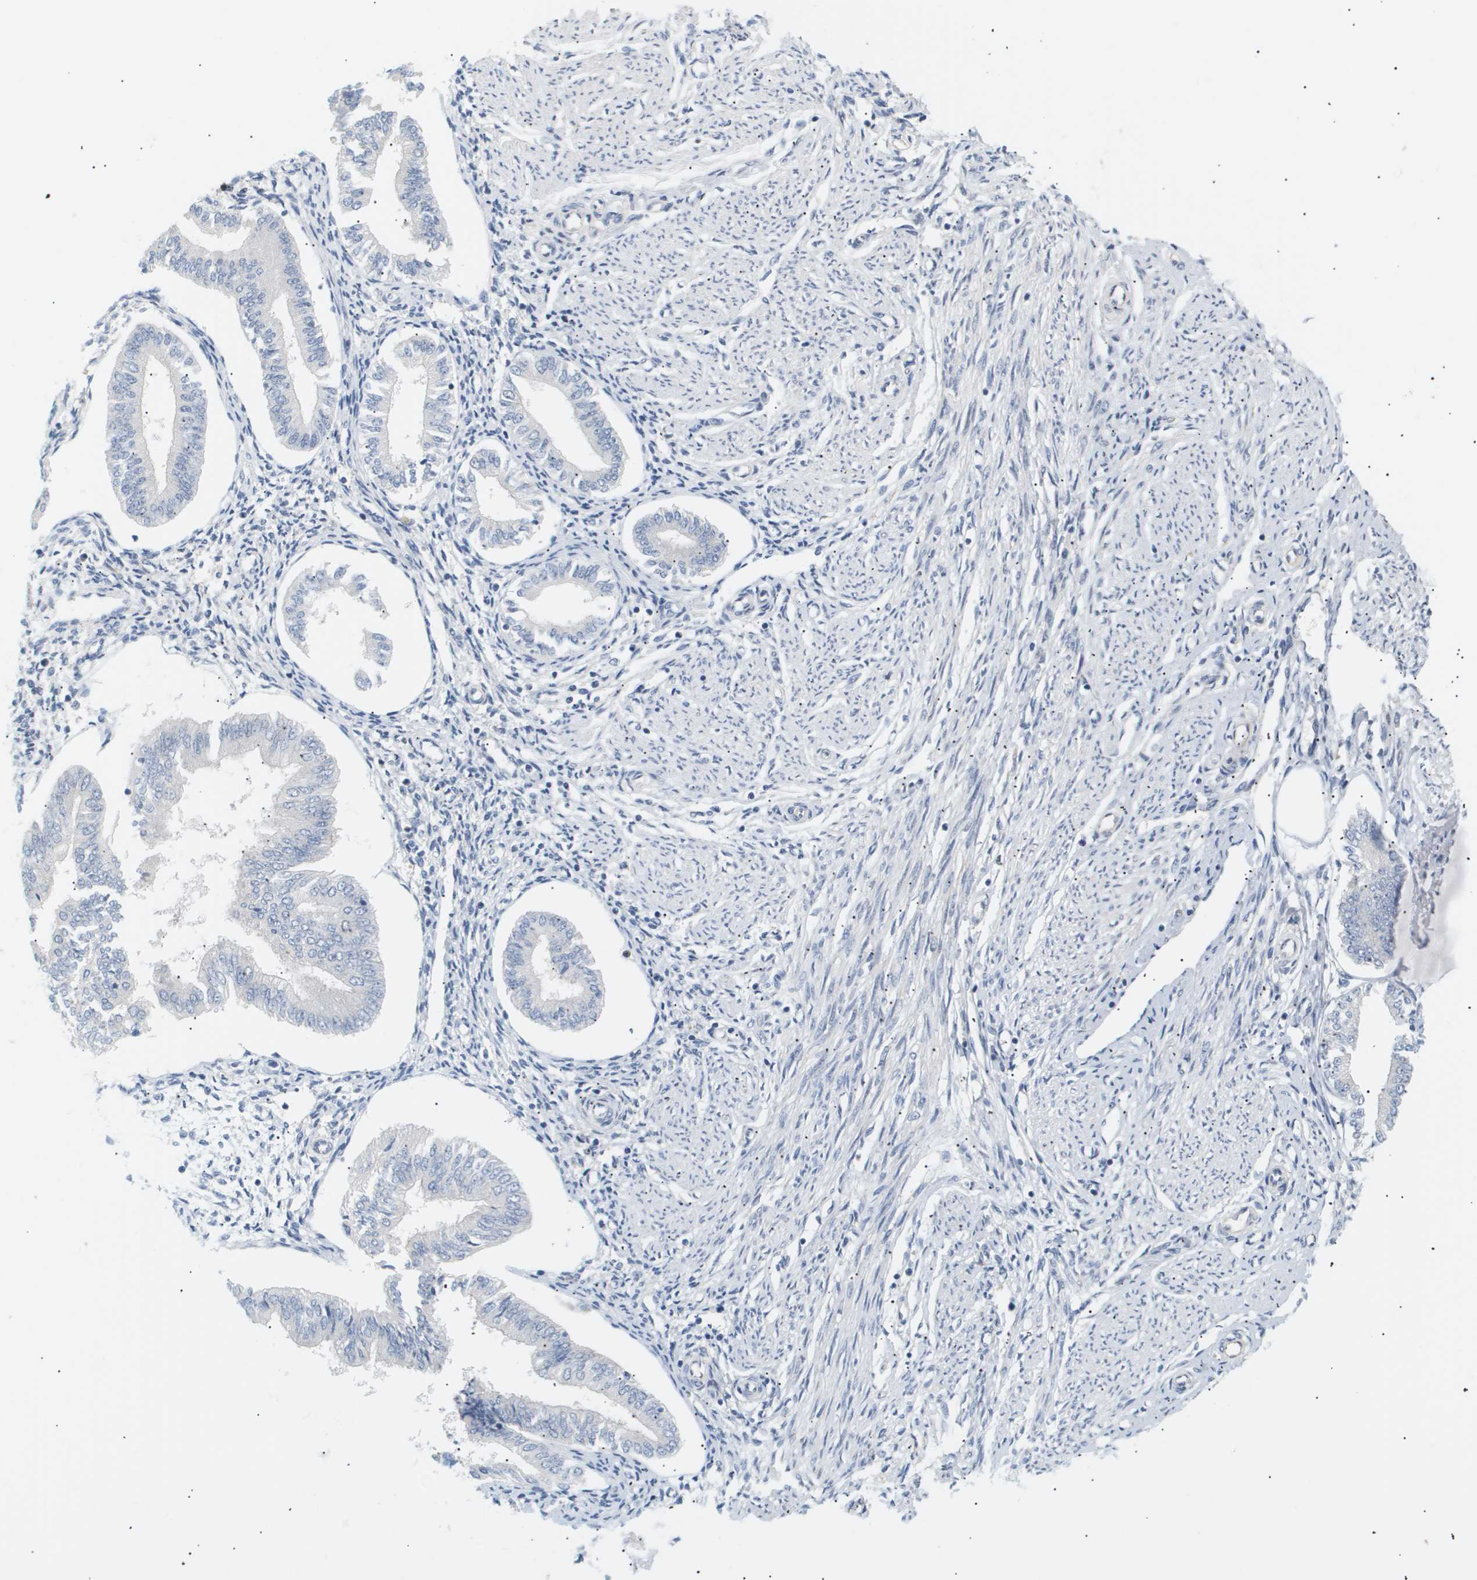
{"staining": {"intensity": "negative", "quantity": "none", "location": "none"}, "tissue": "endometrium", "cell_type": "Cells in endometrial stroma", "image_type": "normal", "snomed": [{"axis": "morphology", "description": "Normal tissue, NOS"}, {"axis": "topography", "description": "Endometrium"}], "caption": "Protein analysis of unremarkable endometrium reveals no significant expression in cells in endometrial stroma.", "gene": "CORO2B", "patient": {"sex": "female", "age": 50}}